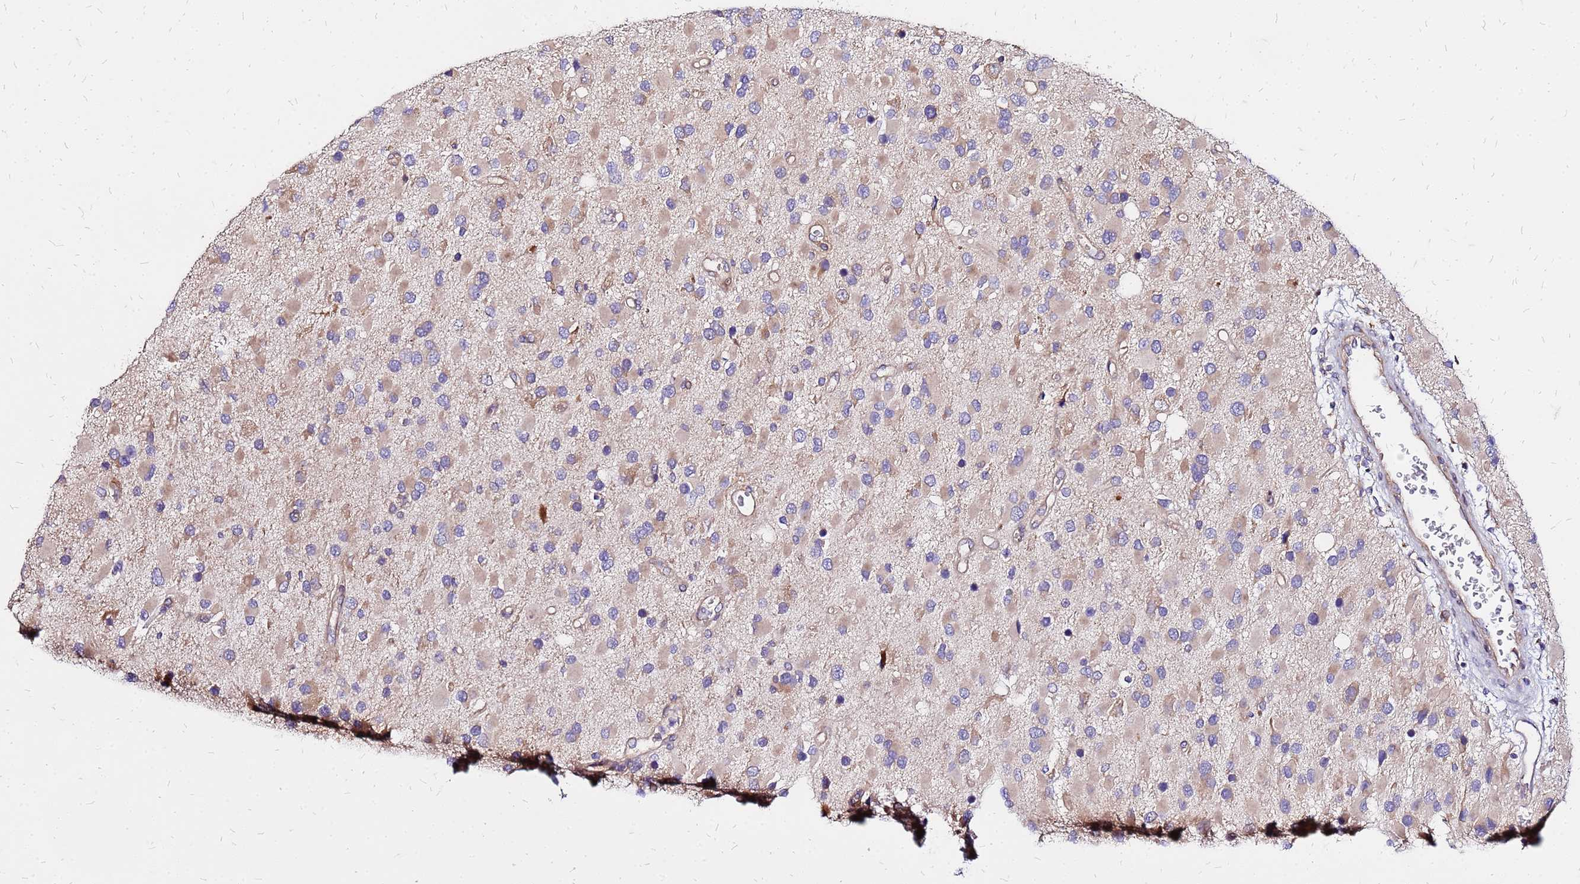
{"staining": {"intensity": "weak", "quantity": ">75%", "location": "cytoplasmic/membranous"}, "tissue": "glioma", "cell_type": "Tumor cells", "image_type": "cancer", "snomed": [{"axis": "morphology", "description": "Glioma, malignant, High grade"}, {"axis": "topography", "description": "Brain"}], "caption": "The image demonstrates staining of malignant glioma (high-grade), revealing weak cytoplasmic/membranous protein positivity (brown color) within tumor cells. (brown staining indicates protein expression, while blue staining denotes nuclei).", "gene": "VMO1", "patient": {"sex": "male", "age": 53}}